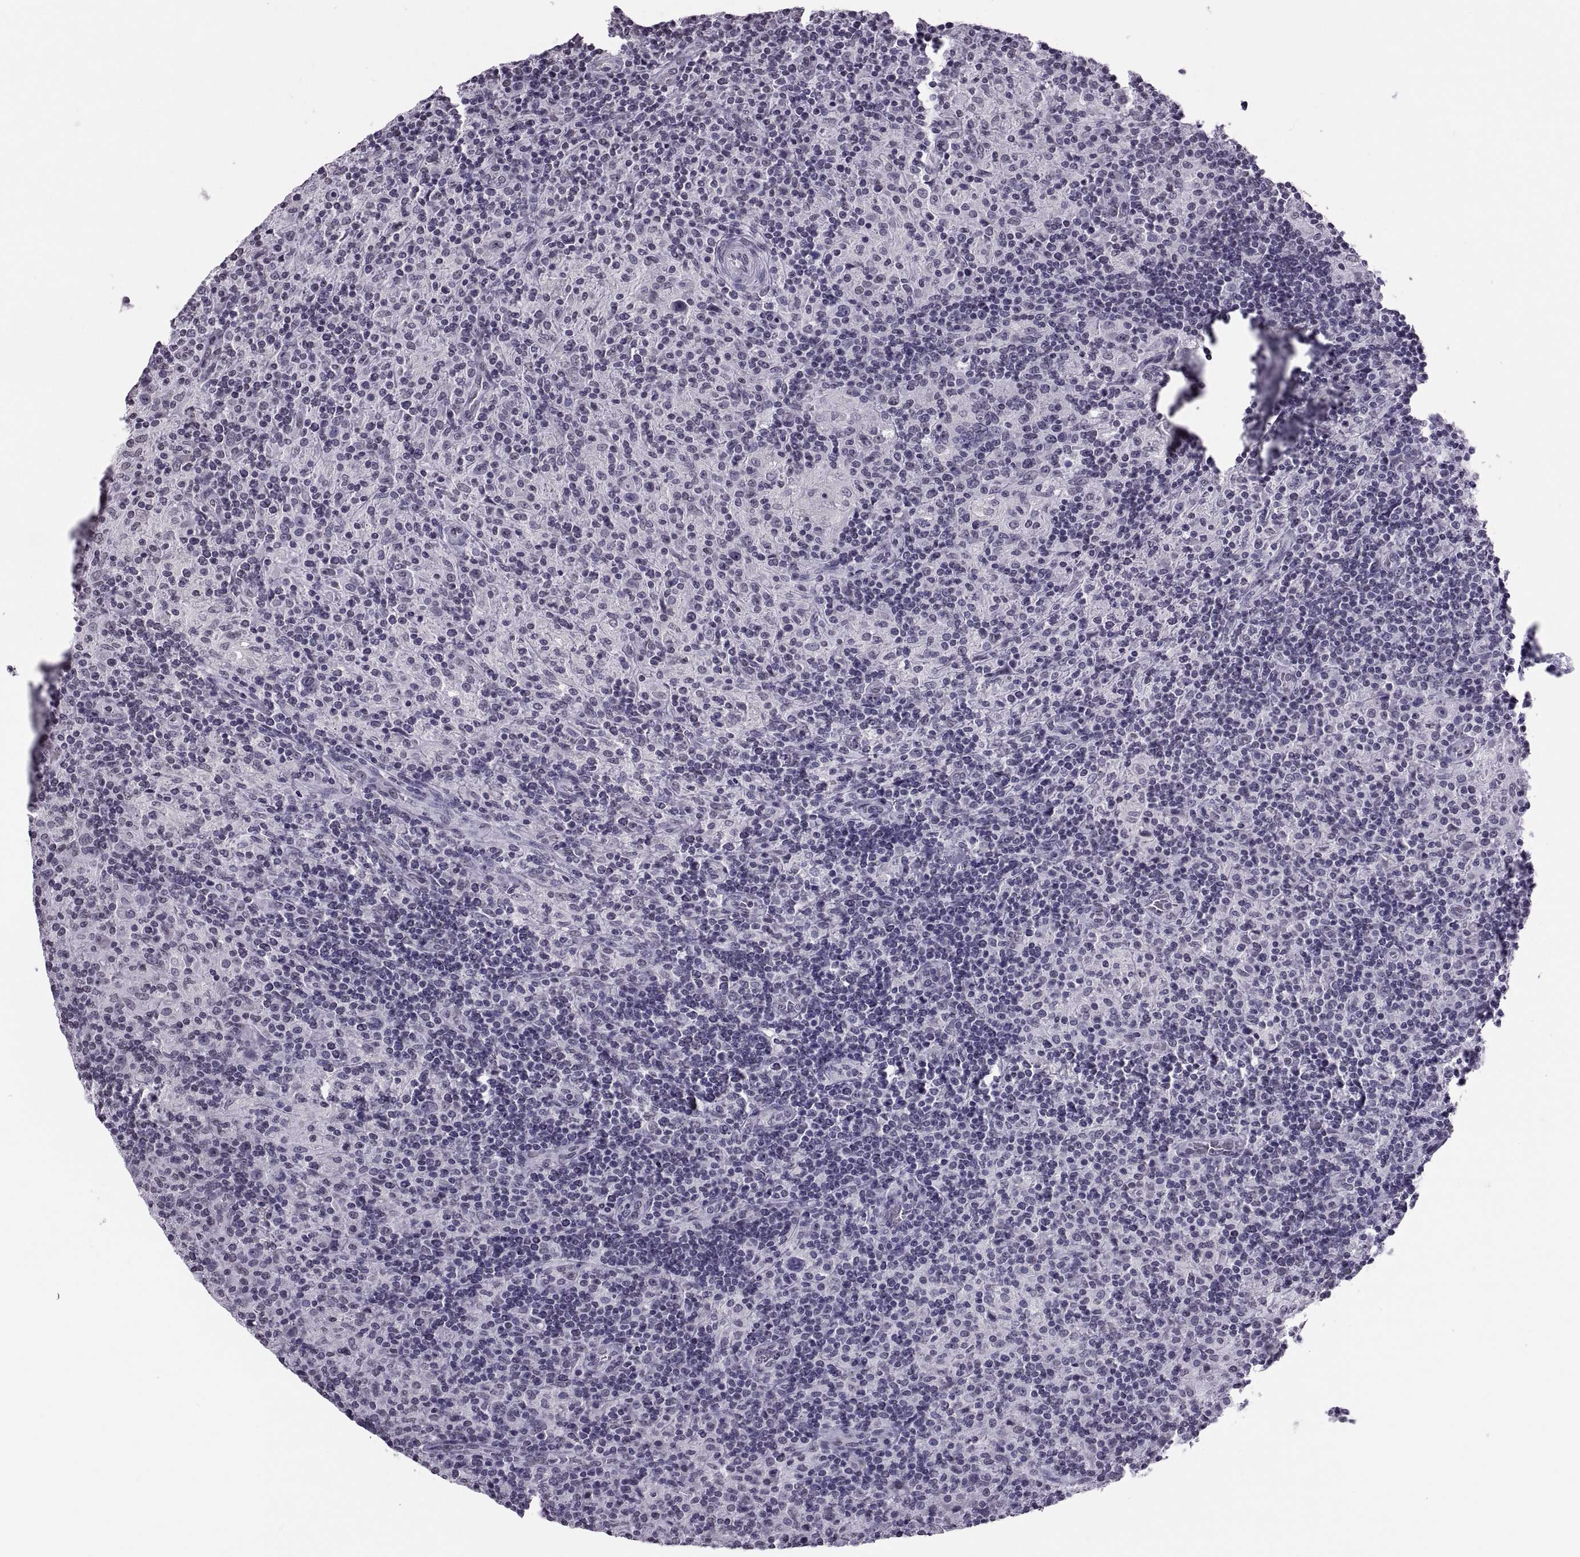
{"staining": {"intensity": "negative", "quantity": "none", "location": "none"}, "tissue": "lymphoma", "cell_type": "Tumor cells", "image_type": "cancer", "snomed": [{"axis": "morphology", "description": "Hodgkin's disease, NOS"}, {"axis": "topography", "description": "Lymph node"}], "caption": "Tumor cells show no significant protein expression in Hodgkin's disease.", "gene": "CARTPT", "patient": {"sex": "male", "age": 70}}